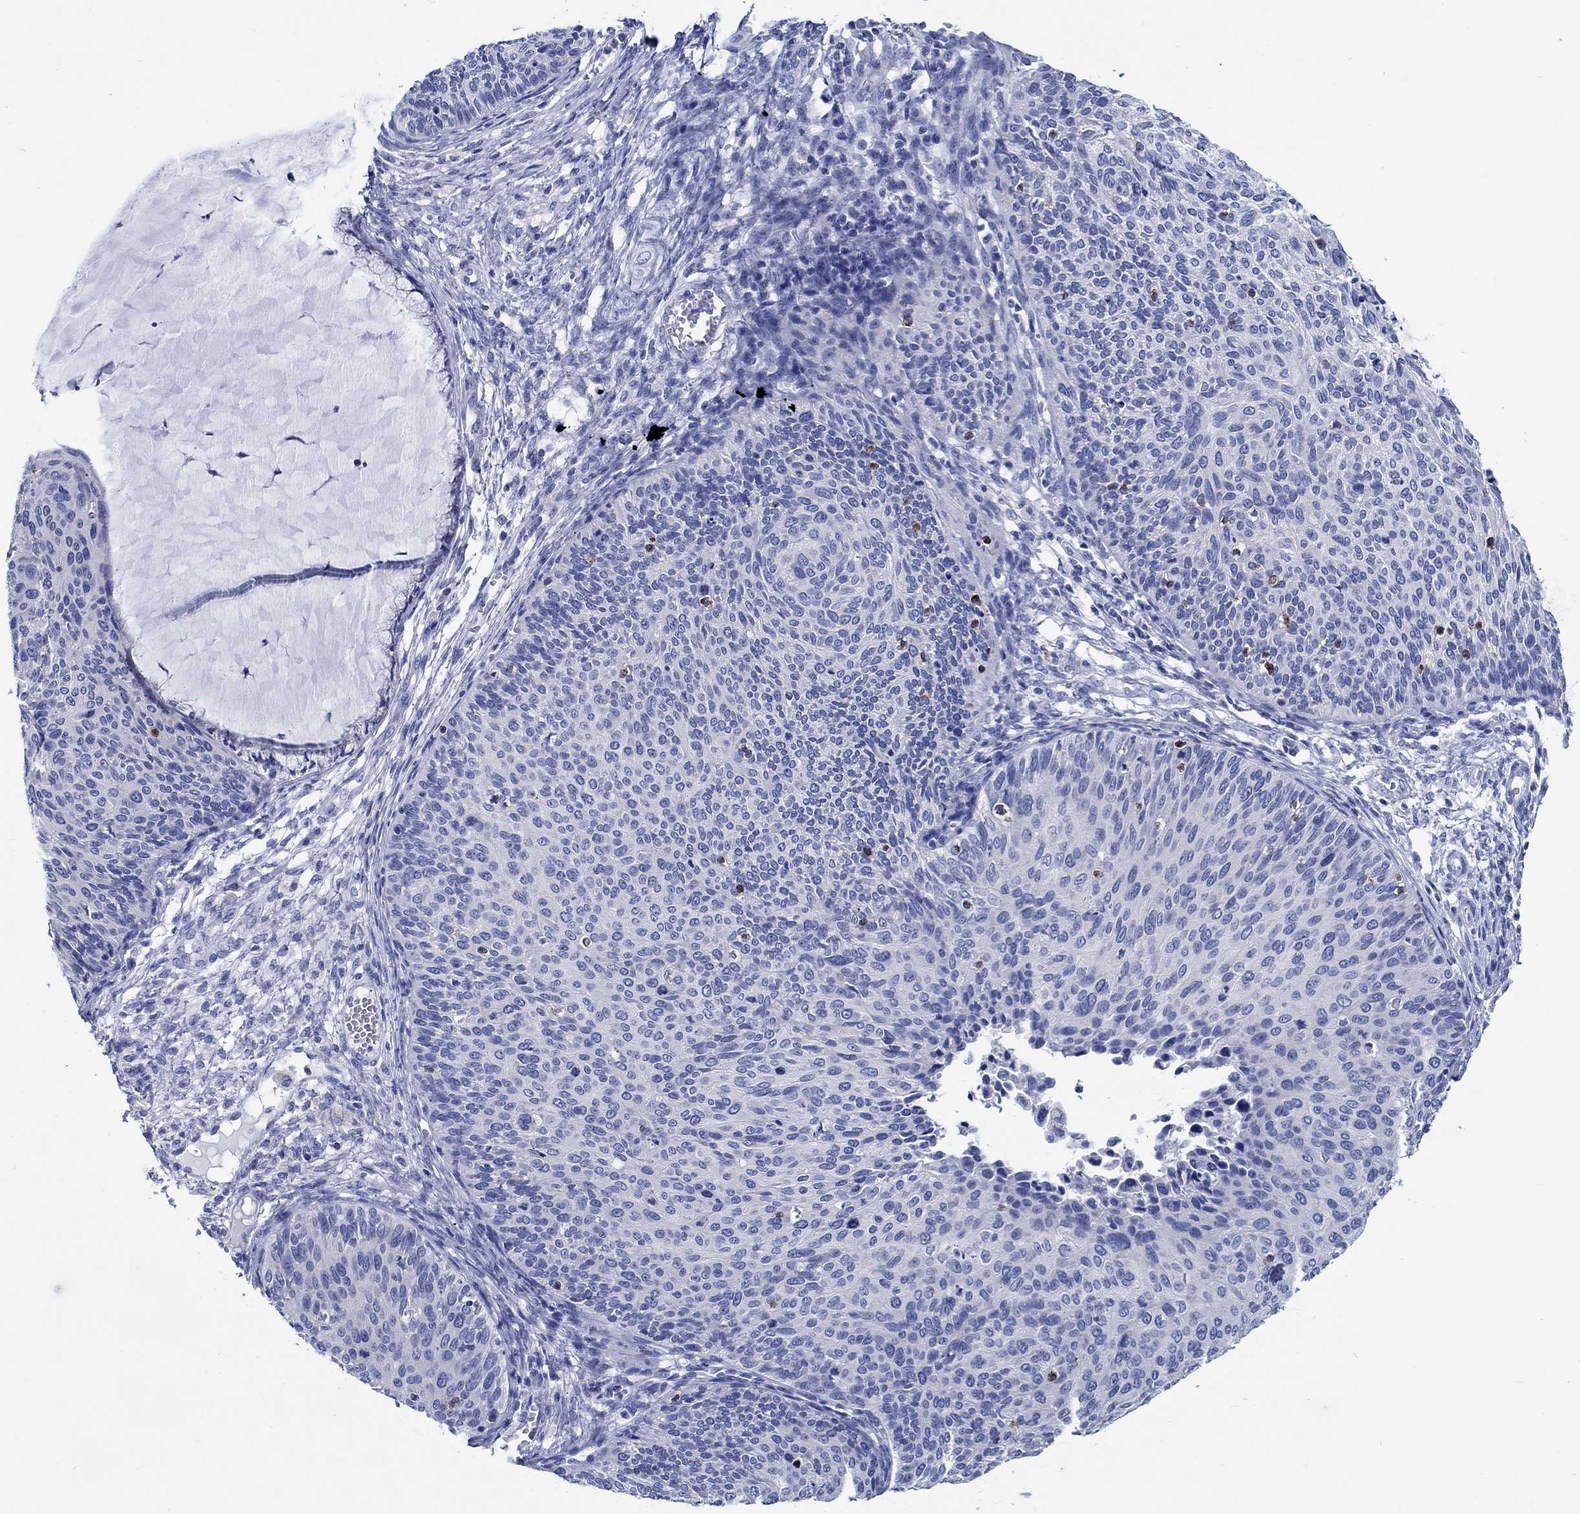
{"staining": {"intensity": "negative", "quantity": "none", "location": "none"}, "tissue": "cervical cancer", "cell_type": "Tumor cells", "image_type": "cancer", "snomed": [{"axis": "morphology", "description": "Squamous cell carcinoma, NOS"}, {"axis": "topography", "description": "Cervix"}], "caption": "Immunohistochemistry histopathology image of human squamous cell carcinoma (cervical) stained for a protein (brown), which displays no positivity in tumor cells.", "gene": "PTPRN2", "patient": {"sex": "female", "age": 36}}